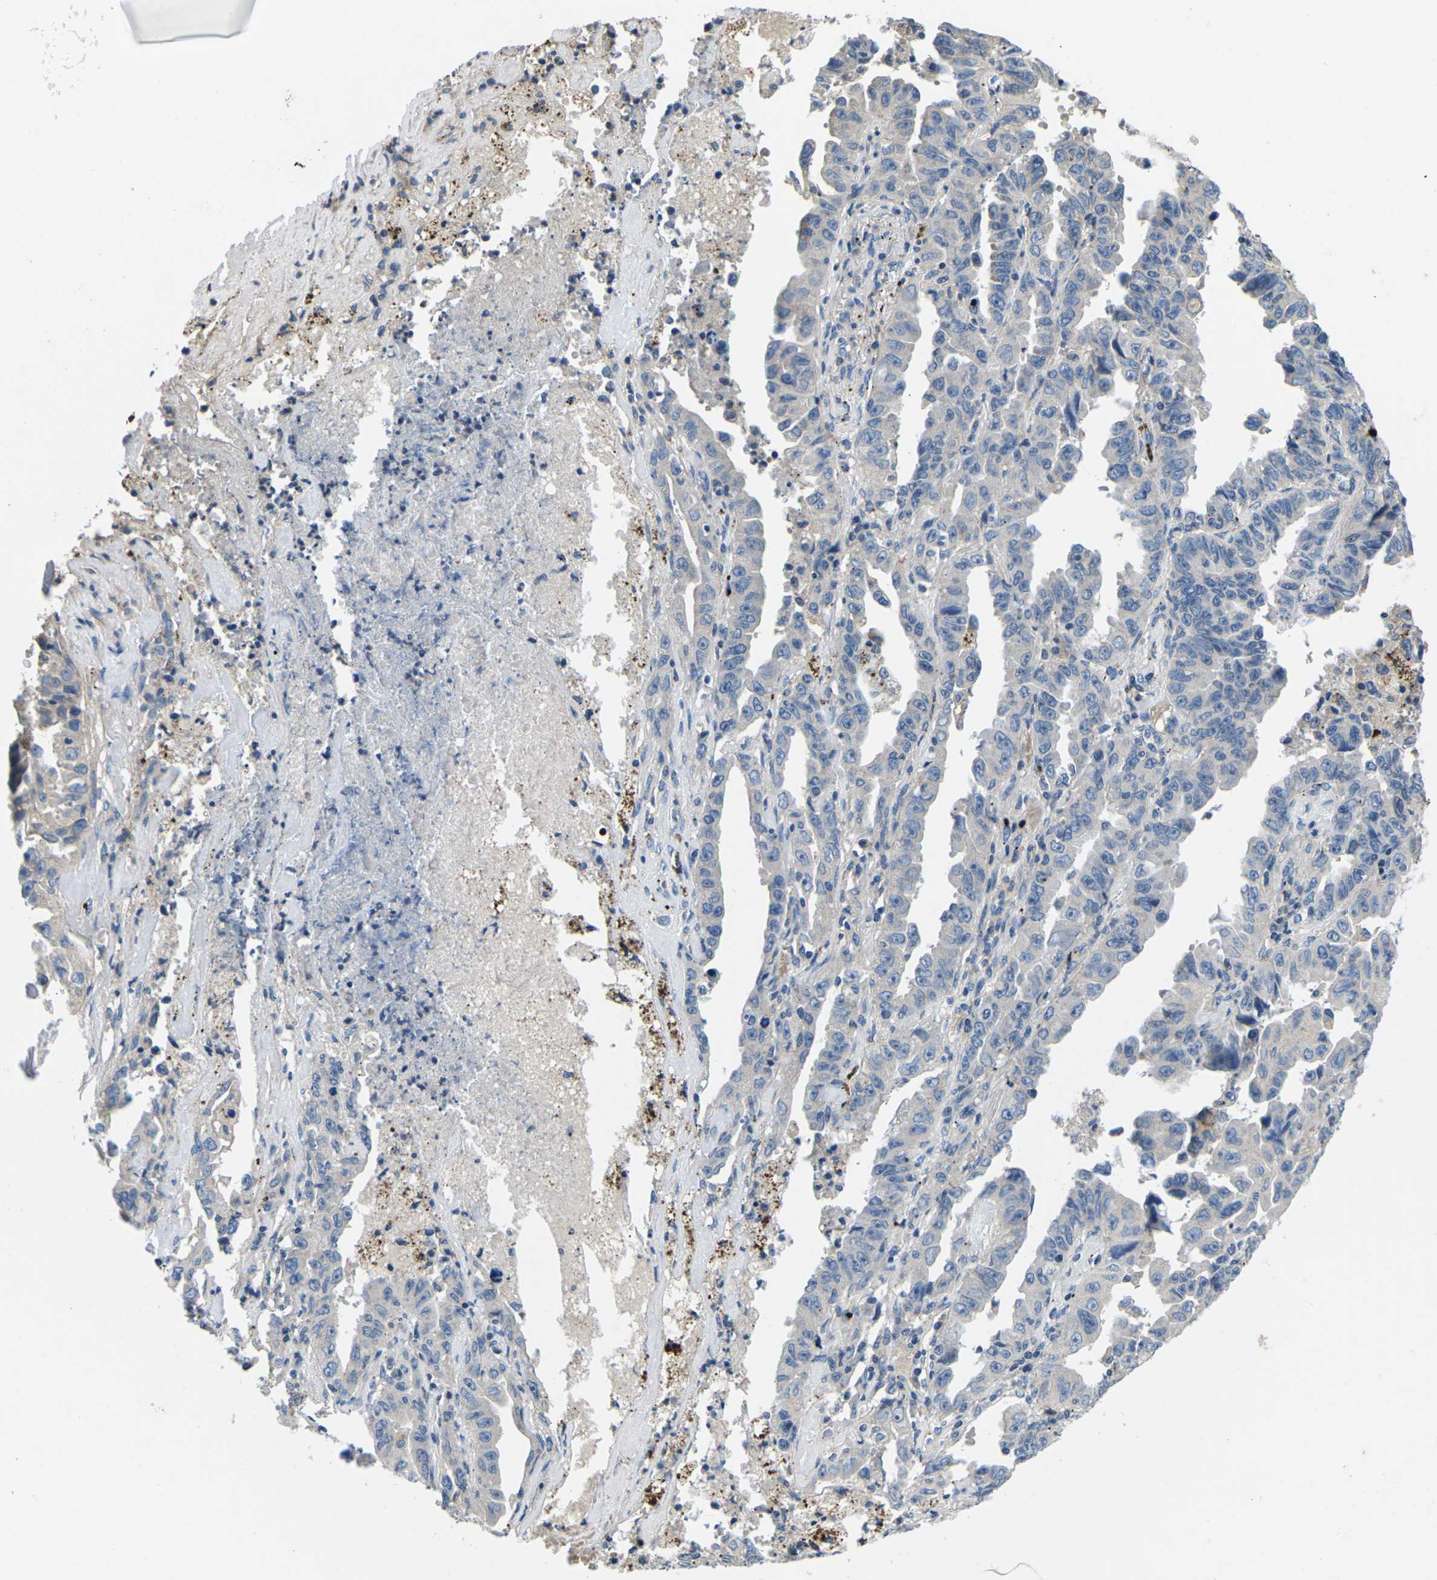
{"staining": {"intensity": "negative", "quantity": "none", "location": "none"}, "tissue": "lung cancer", "cell_type": "Tumor cells", "image_type": "cancer", "snomed": [{"axis": "morphology", "description": "Adenocarcinoma, NOS"}, {"axis": "topography", "description": "Lung"}], "caption": "Lung adenocarcinoma was stained to show a protein in brown. There is no significant expression in tumor cells. (IHC, brightfield microscopy, high magnification).", "gene": "PDCD6IP", "patient": {"sex": "female", "age": 51}}